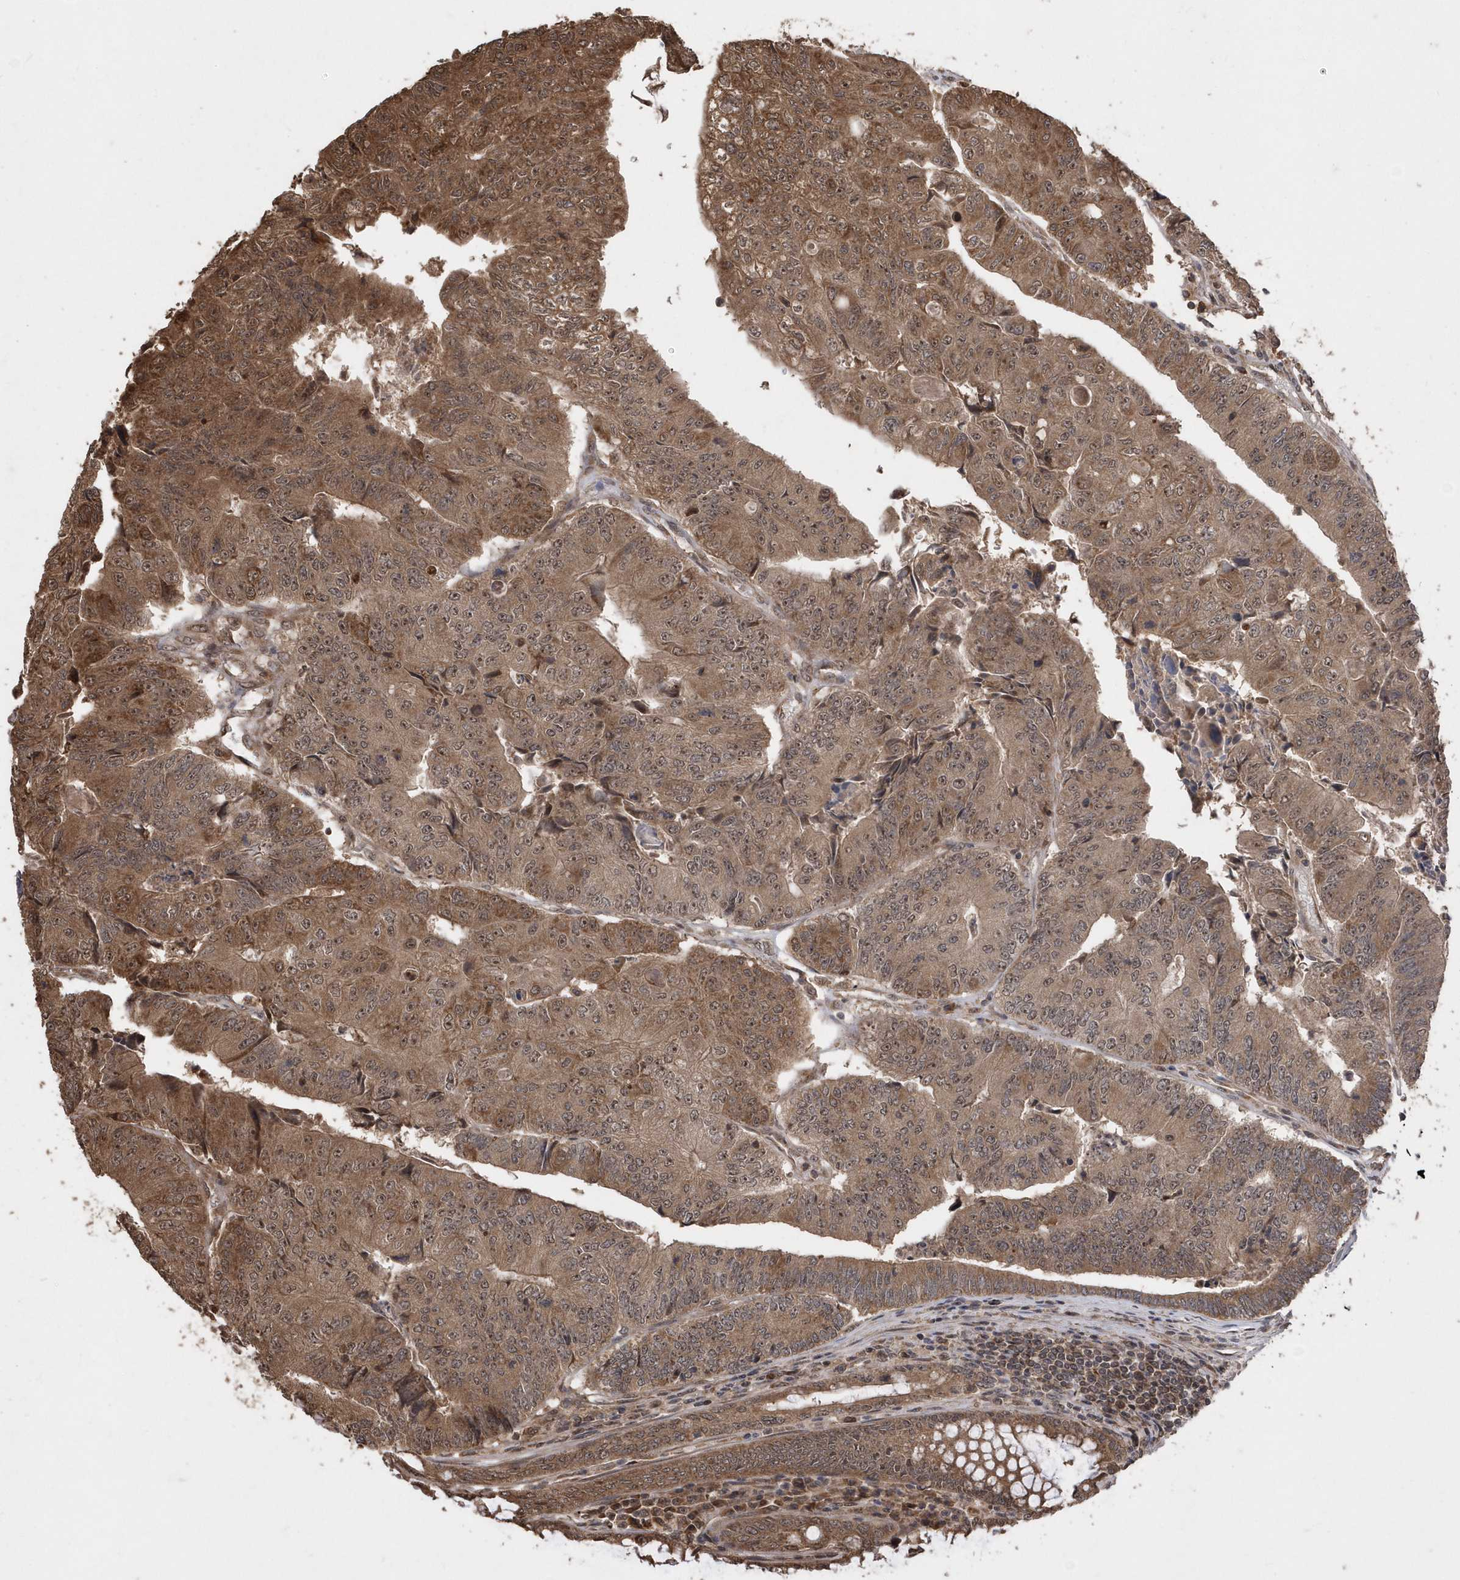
{"staining": {"intensity": "moderate", "quantity": ">75%", "location": "cytoplasmic/membranous"}, "tissue": "colorectal cancer", "cell_type": "Tumor cells", "image_type": "cancer", "snomed": [{"axis": "morphology", "description": "Adenocarcinoma, NOS"}, {"axis": "topography", "description": "Colon"}], "caption": "An immunohistochemistry (IHC) image of tumor tissue is shown. Protein staining in brown highlights moderate cytoplasmic/membranous positivity in adenocarcinoma (colorectal) within tumor cells. (Stains: DAB (3,3'-diaminobenzidine) in brown, nuclei in blue, Microscopy: brightfield microscopy at high magnification).", "gene": "WASHC5", "patient": {"sex": "female", "age": 67}}